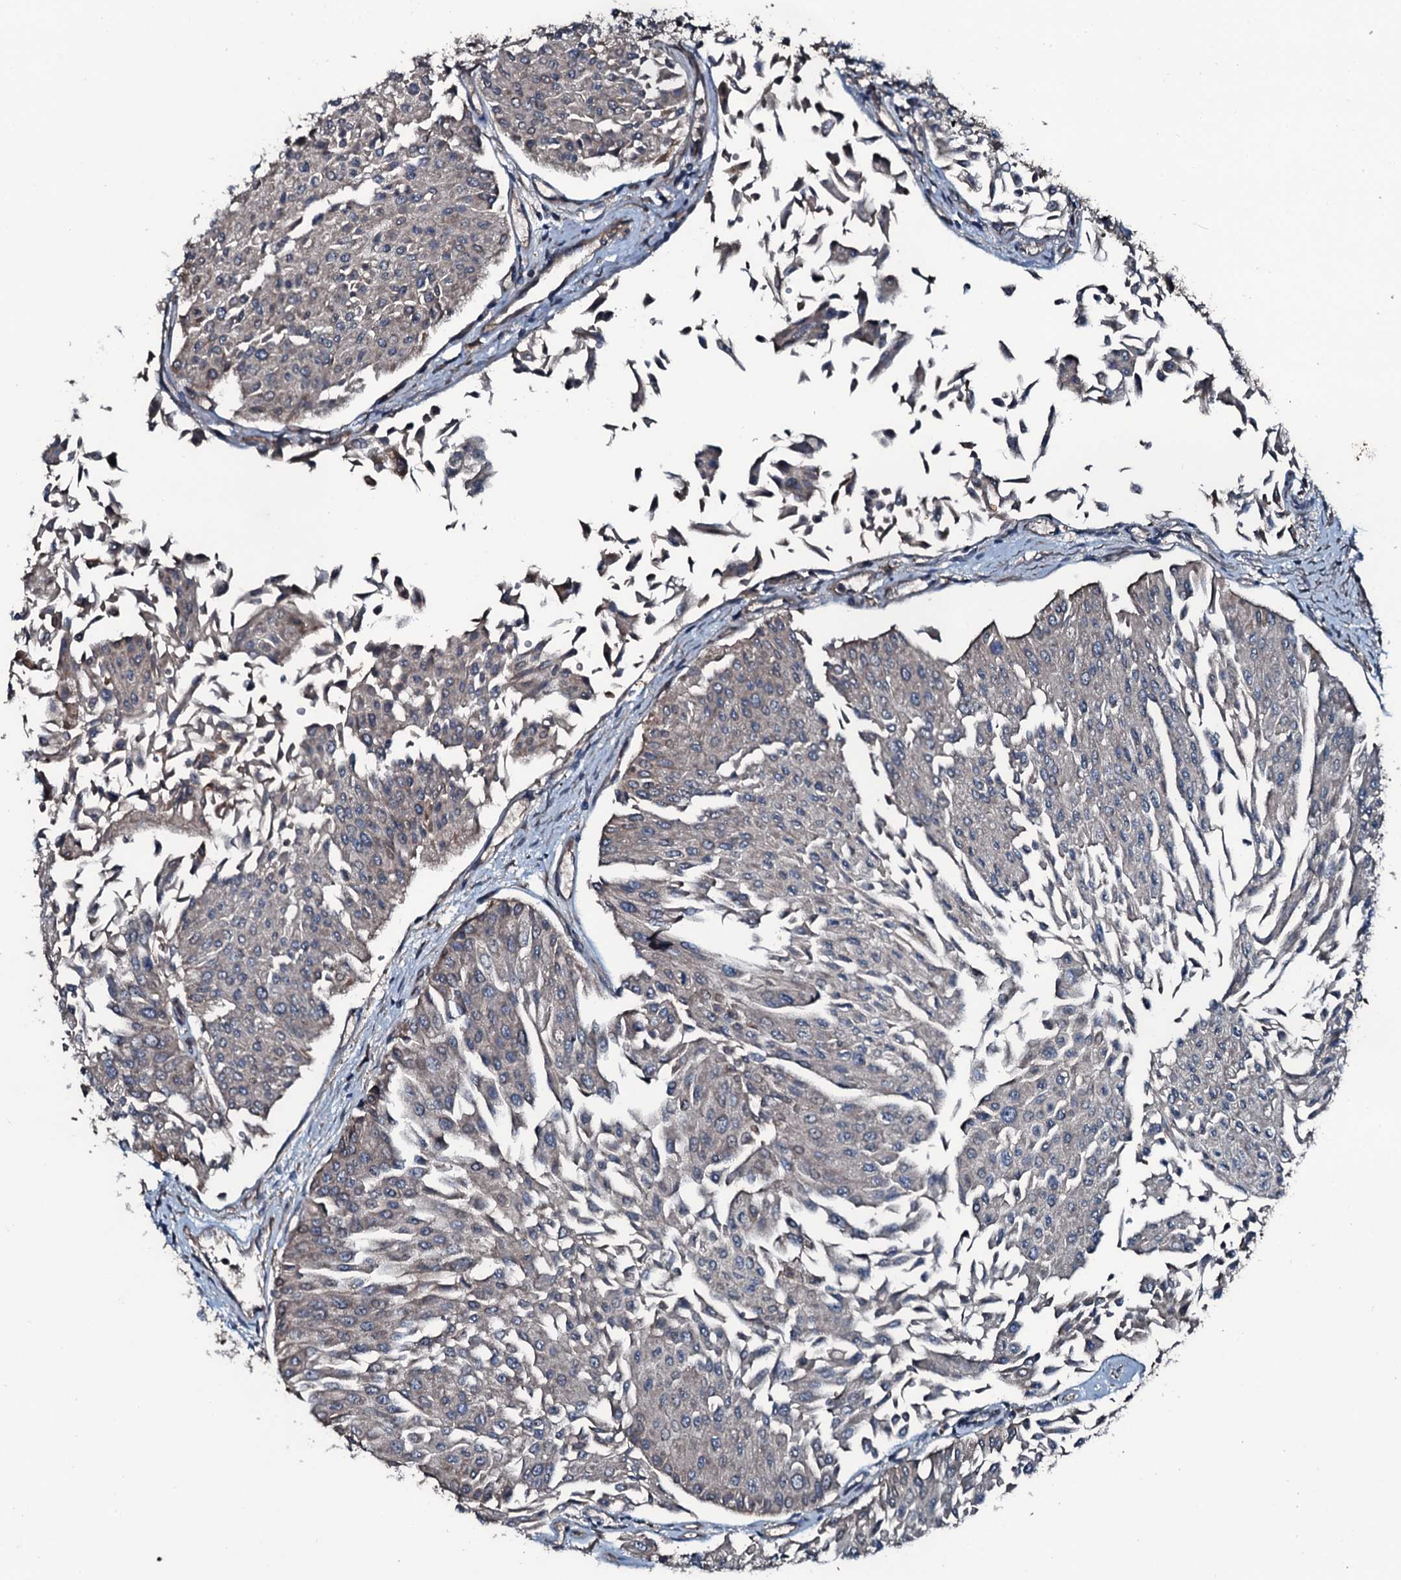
{"staining": {"intensity": "weak", "quantity": "<25%", "location": "cytoplasmic/membranous"}, "tissue": "urothelial cancer", "cell_type": "Tumor cells", "image_type": "cancer", "snomed": [{"axis": "morphology", "description": "Urothelial carcinoma, Low grade"}, {"axis": "topography", "description": "Urinary bladder"}], "caption": "This is a histopathology image of IHC staining of low-grade urothelial carcinoma, which shows no positivity in tumor cells.", "gene": "AARS1", "patient": {"sex": "male", "age": 67}}